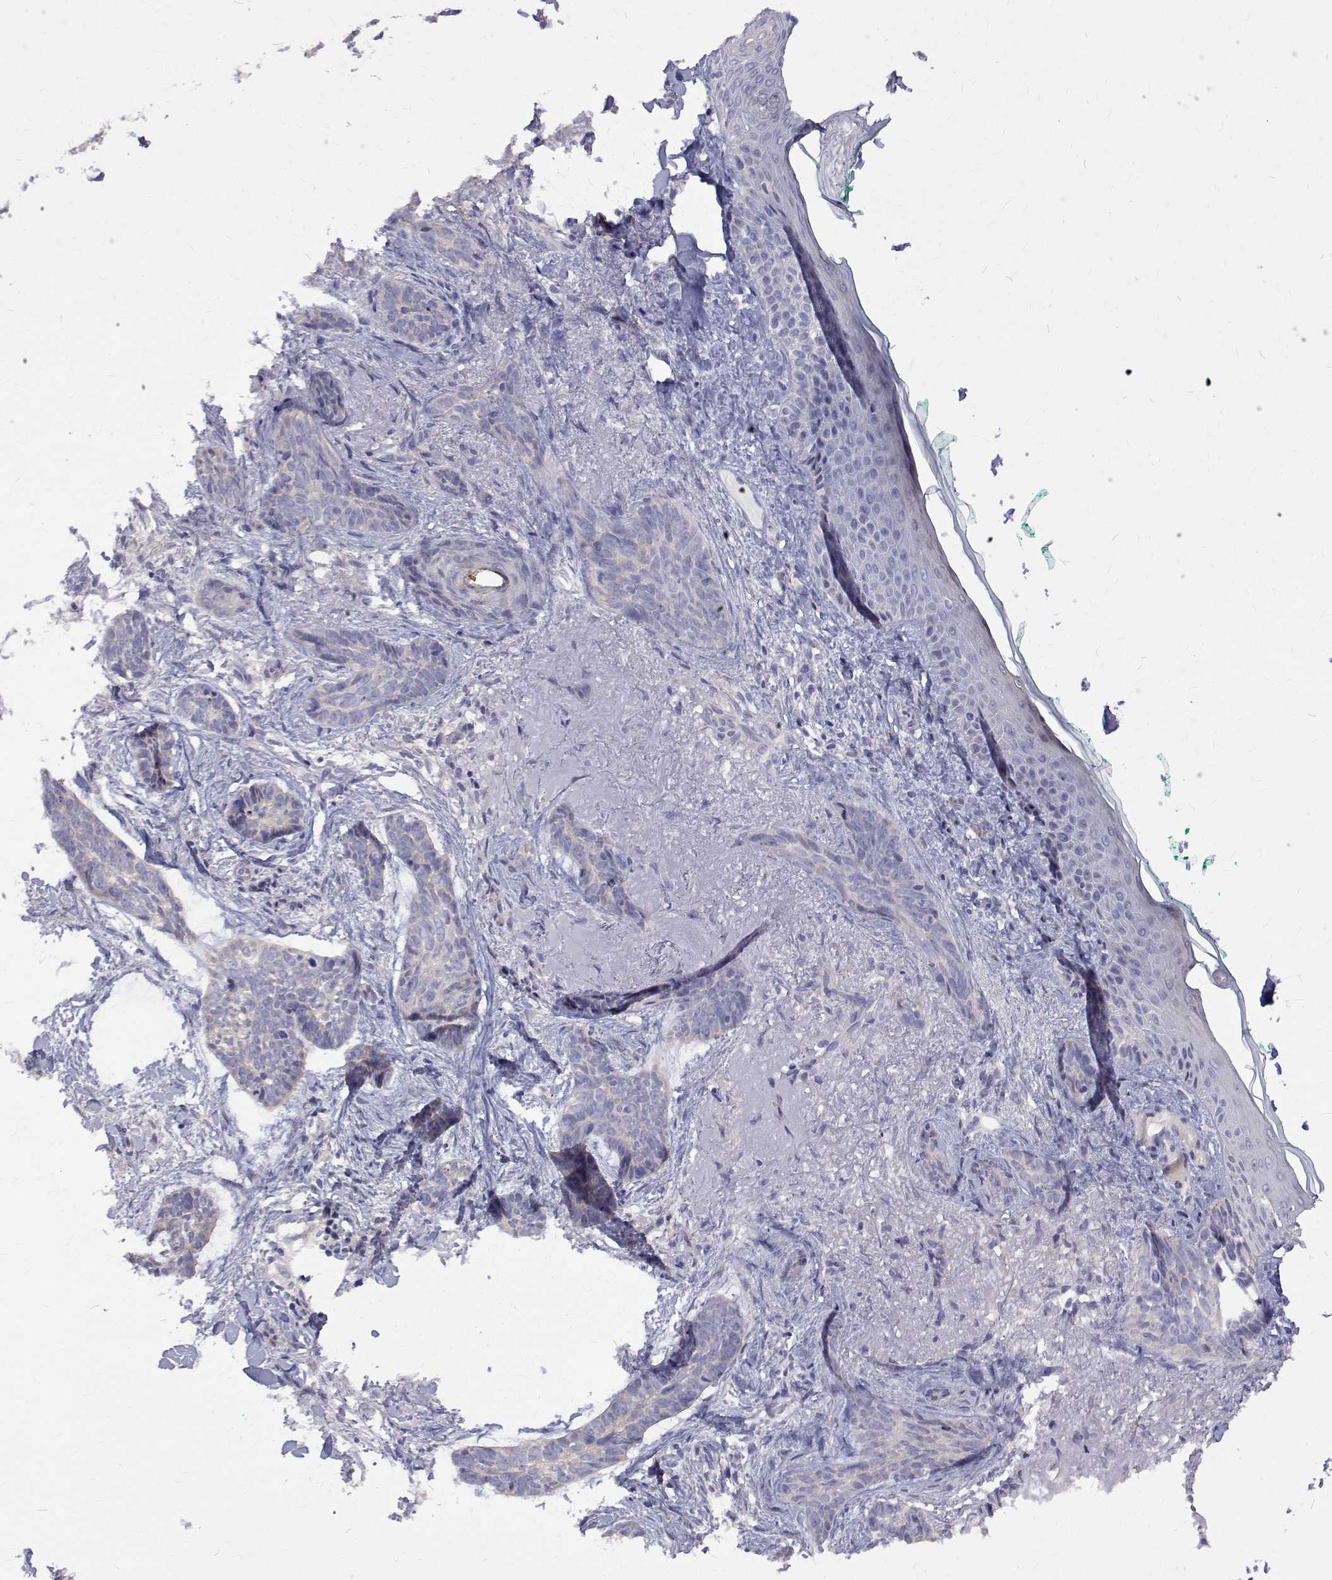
{"staining": {"intensity": "negative", "quantity": "none", "location": "none"}, "tissue": "skin cancer", "cell_type": "Tumor cells", "image_type": "cancer", "snomed": [{"axis": "morphology", "description": "Basal cell carcinoma"}, {"axis": "topography", "description": "Skin"}], "caption": "Immunohistochemistry micrograph of human skin basal cell carcinoma stained for a protein (brown), which exhibits no positivity in tumor cells.", "gene": "PADI1", "patient": {"sex": "female", "age": 78}}